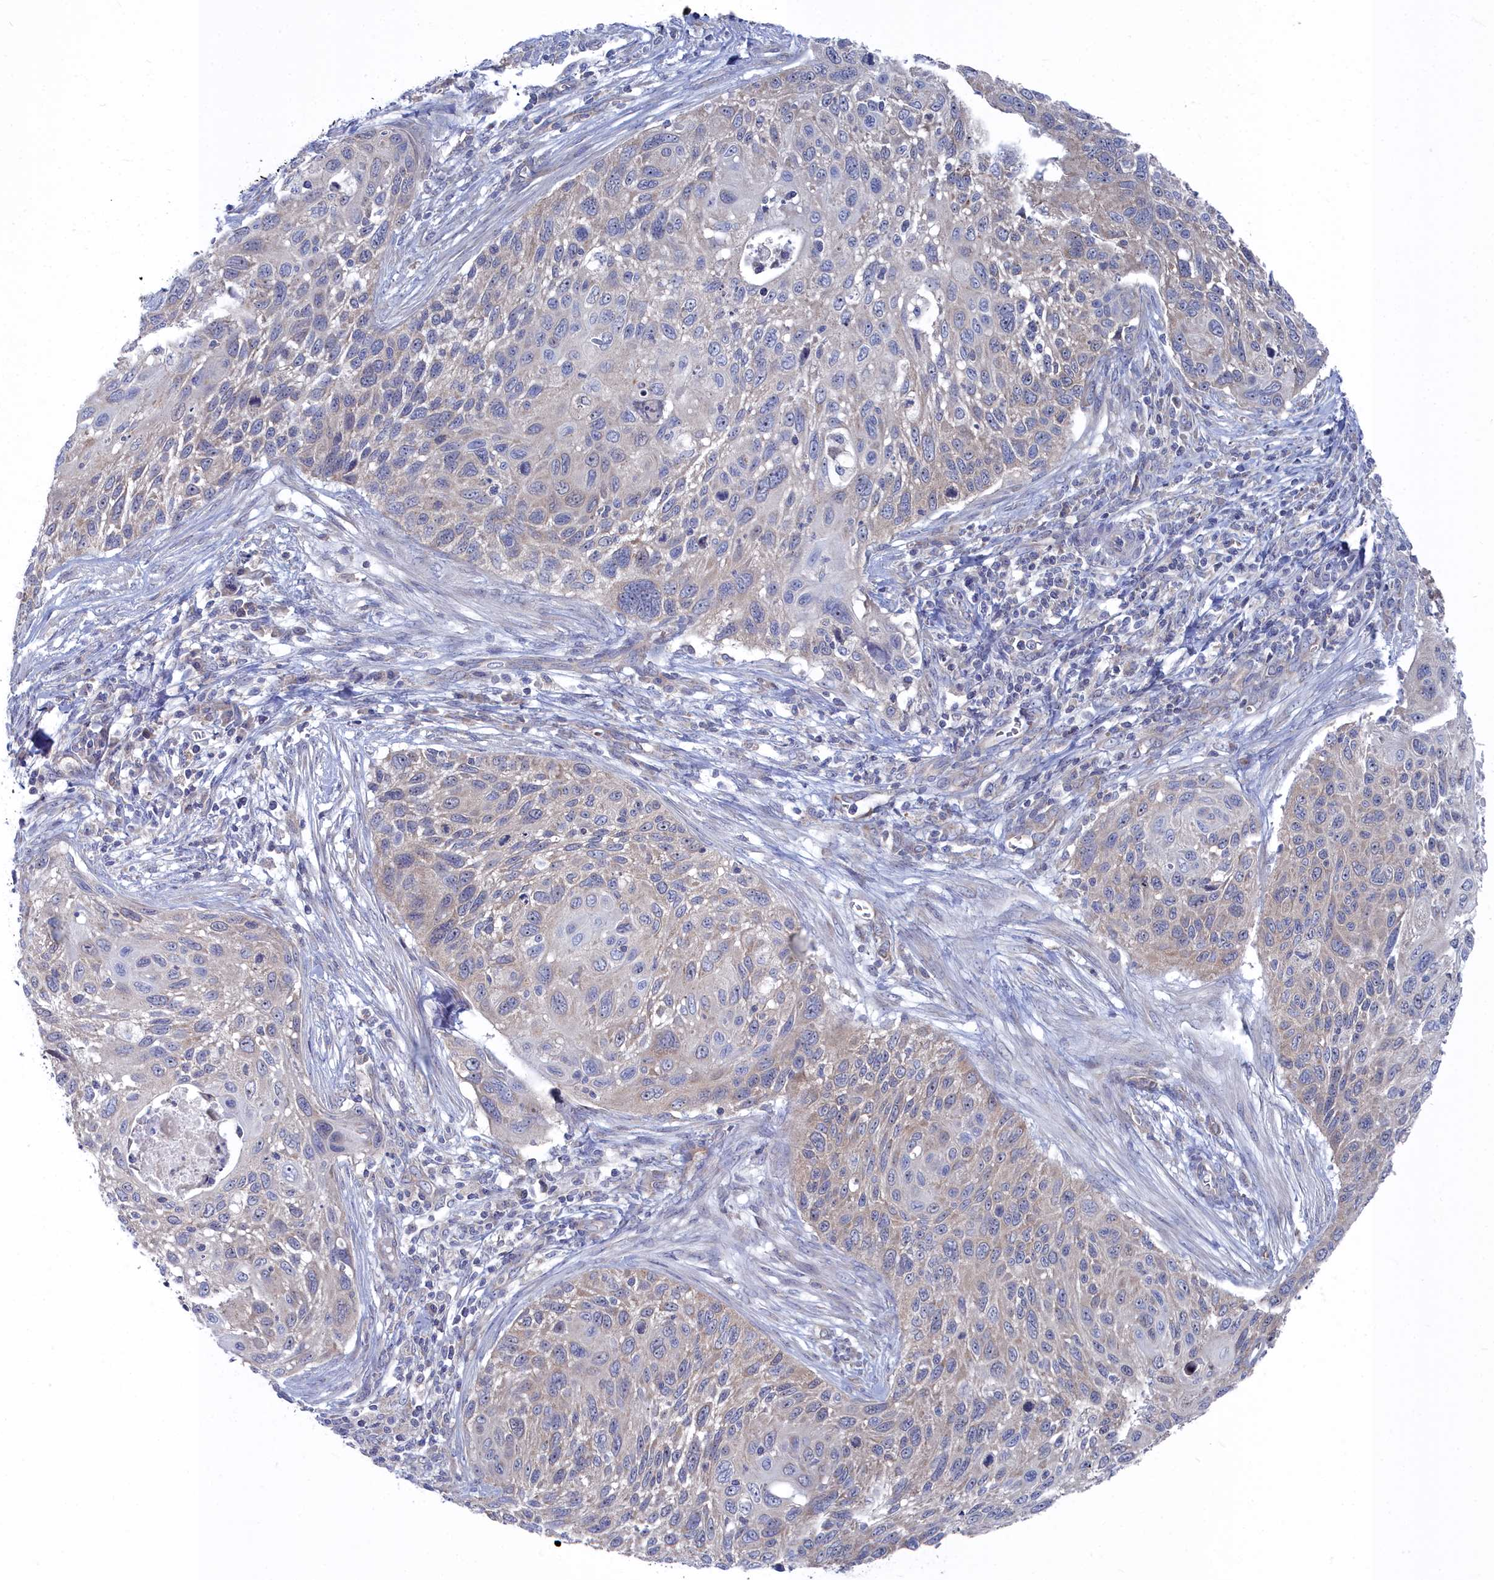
{"staining": {"intensity": "negative", "quantity": "none", "location": "none"}, "tissue": "cervical cancer", "cell_type": "Tumor cells", "image_type": "cancer", "snomed": [{"axis": "morphology", "description": "Squamous cell carcinoma, NOS"}, {"axis": "topography", "description": "Cervix"}], "caption": "A histopathology image of cervical squamous cell carcinoma stained for a protein shows no brown staining in tumor cells. The staining was performed using DAB (3,3'-diaminobenzidine) to visualize the protein expression in brown, while the nuclei were stained in blue with hematoxylin (Magnification: 20x).", "gene": "CCDC149", "patient": {"sex": "female", "age": 70}}